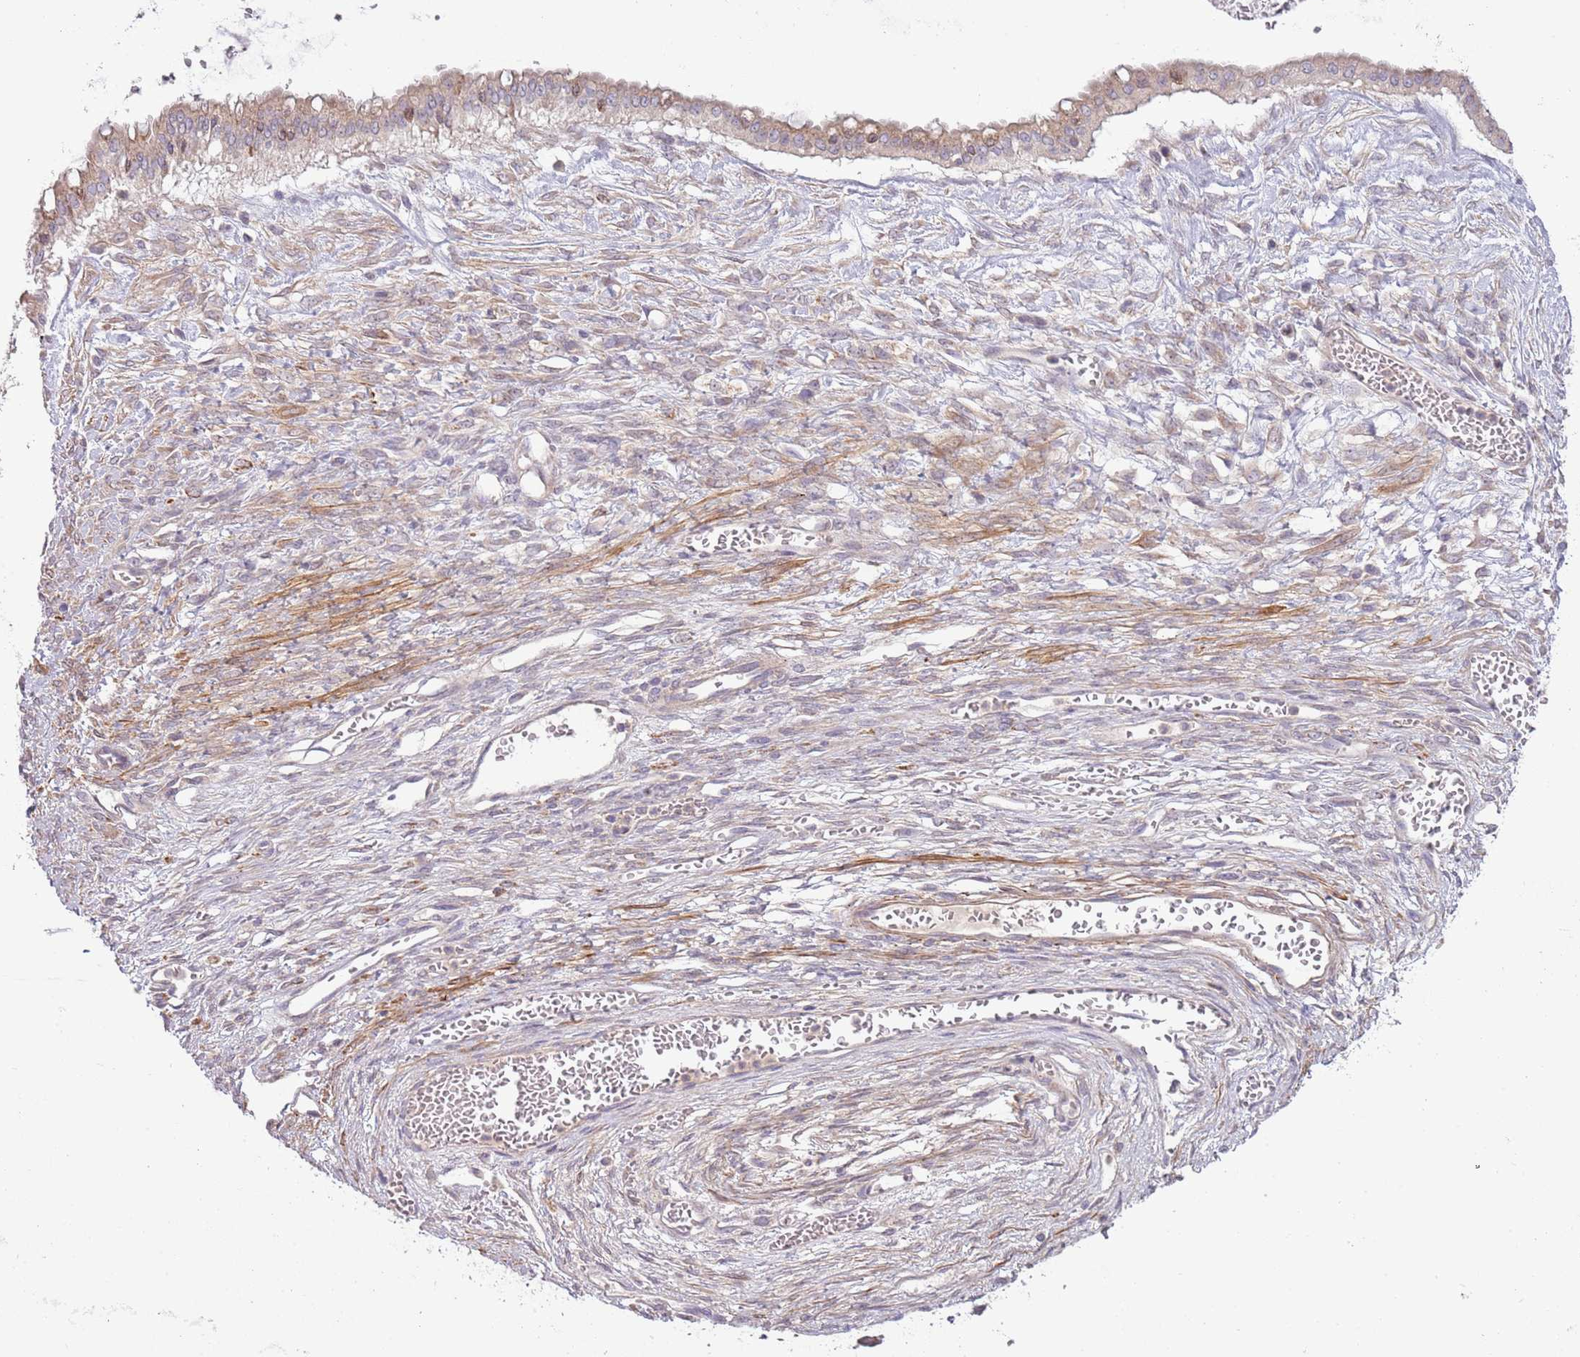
{"staining": {"intensity": "moderate", "quantity": ">75%", "location": "cytoplasmic/membranous"}, "tissue": "ovarian cancer", "cell_type": "Tumor cells", "image_type": "cancer", "snomed": [{"axis": "morphology", "description": "Cystadenocarcinoma, mucinous, NOS"}, {"axis": "topography", "description": "Ovary"}], "caption": "Protein staining of ovarian cancer tissue reveals moderate cytoplasmic/membranous staining in about >75% of tumor cells.", "gene": "DTD2", "patient": {"sex": "female", "age": 73}}